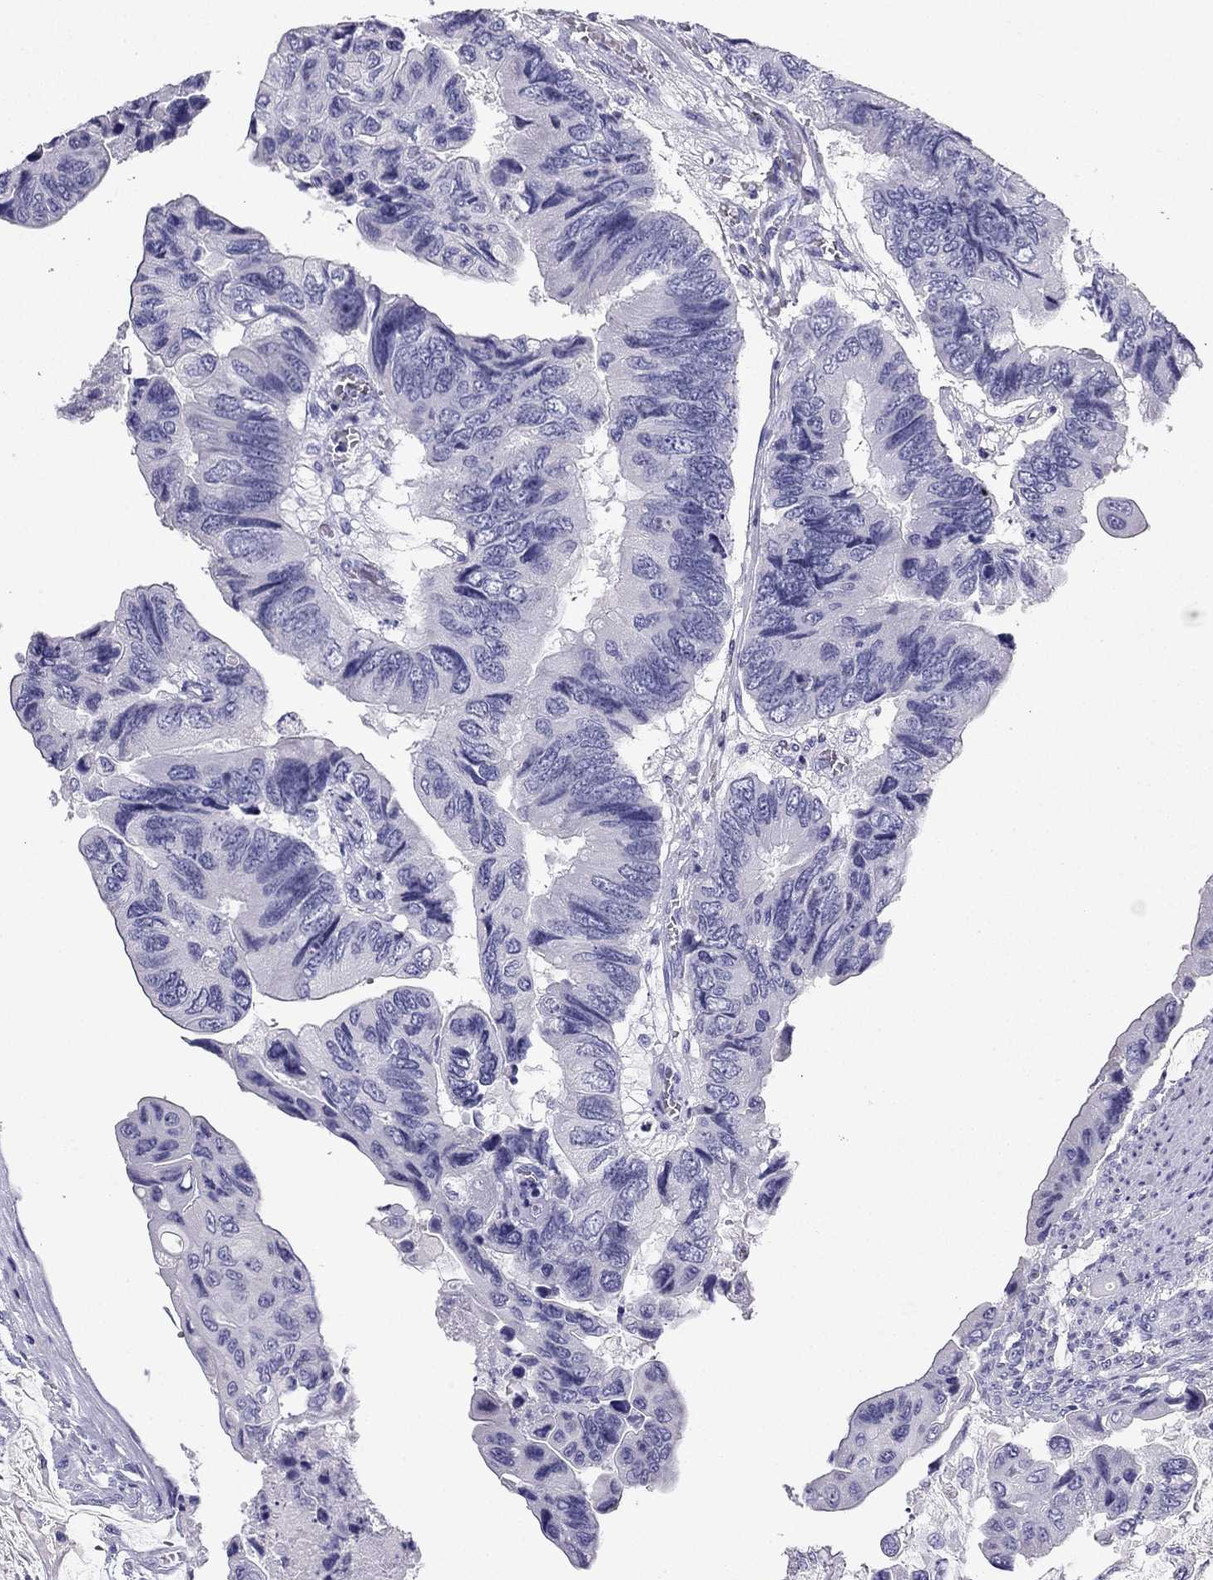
{"staining": {"intensity": "negative", "quantity": "none", "location": "none"}, "tissue": "colorectal cancer", "cell_type": "Tumor cells", "image_type": "cancer", "snomed": [{"axis": "morphology", "description": "Adenocarcinoma, NOS"}, {"axis": "topography", "description": "Rectum"}], "caption": "Immunohistochemistry of adenocarcinoma (colorectal) demonstrates no staining in tumor cells. The staining is performed using DAB brown chromogen with nuclei counter-stained in using hematoxylin.", "gene": "NPTX1", "patient": {"sex": "male", "age": 63}}